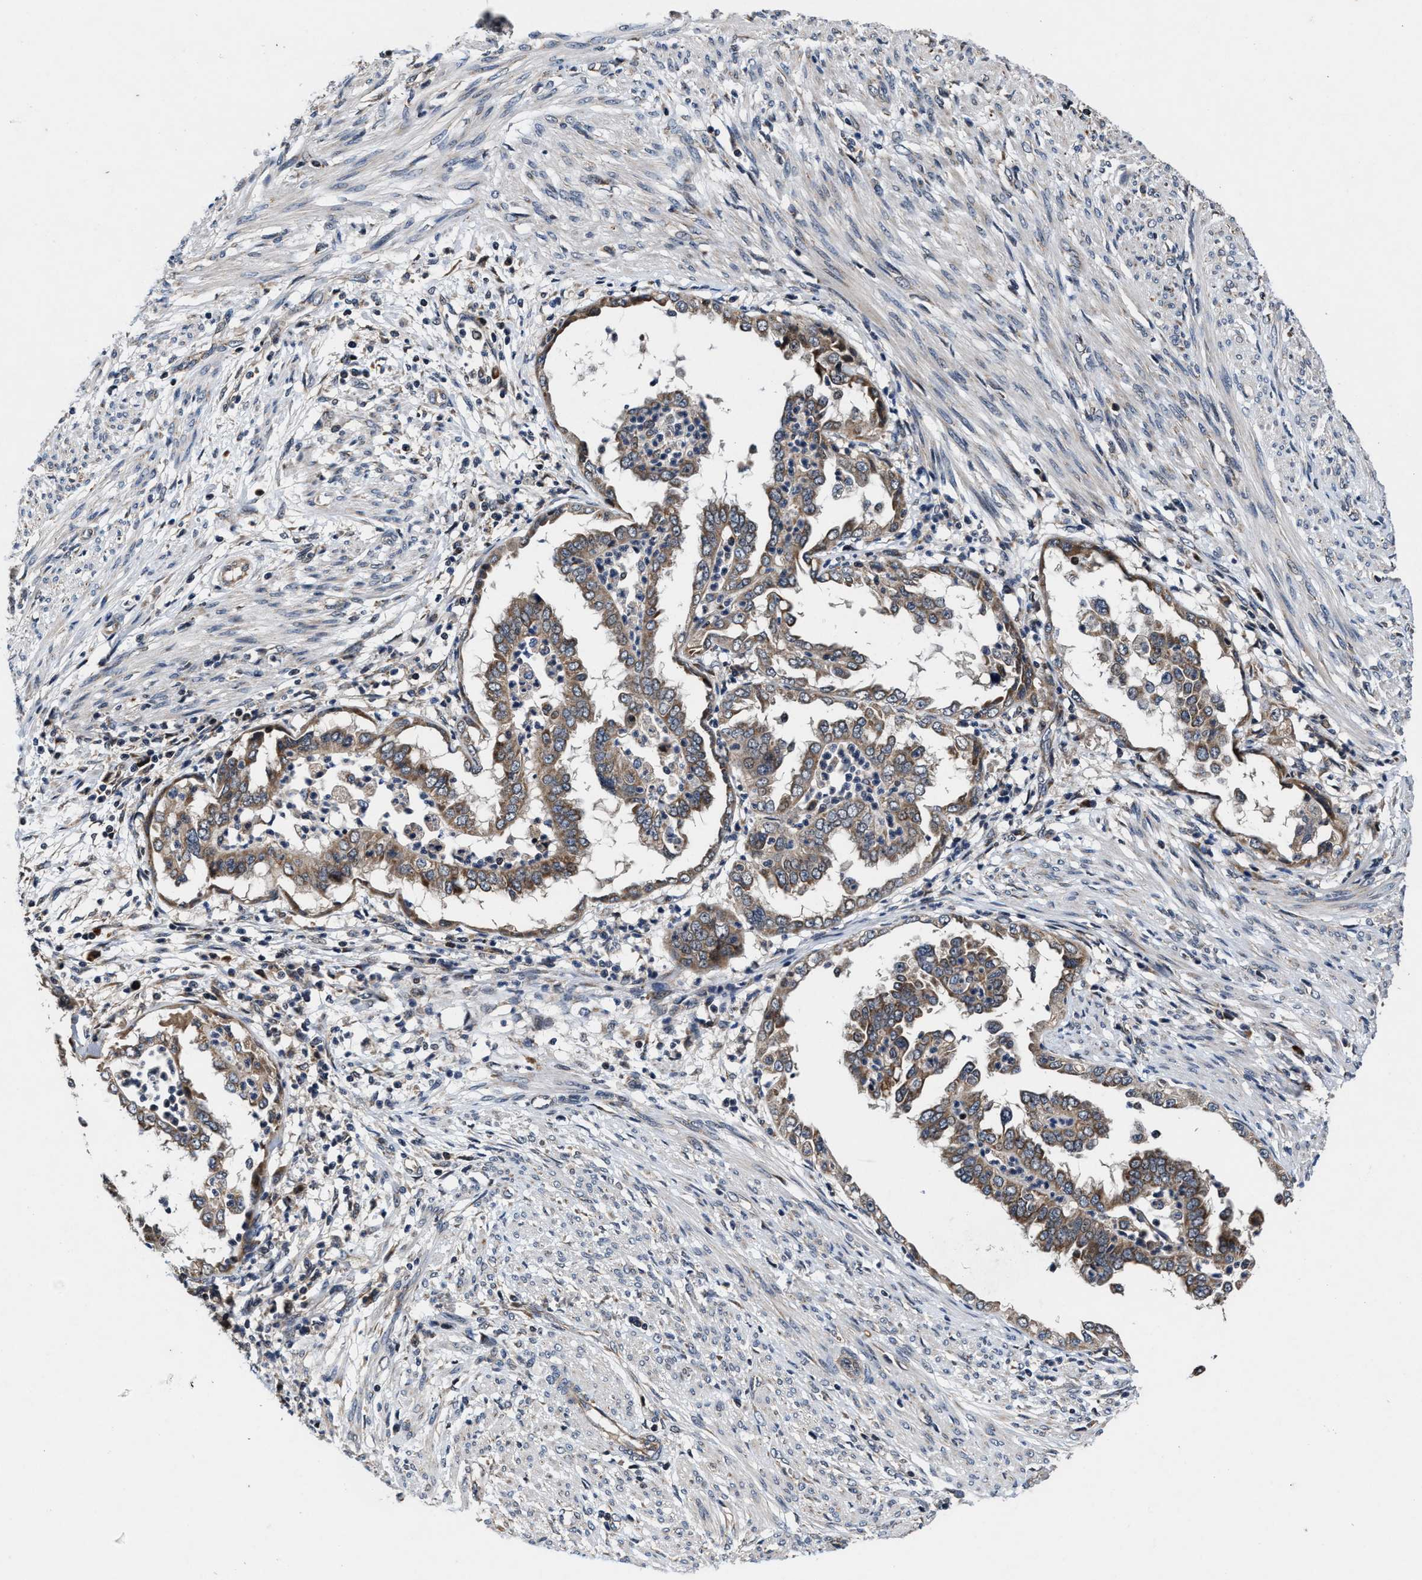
{"staining": {"intensity": "moderate", "quantity": ">75%", "location": "cytoplasmic/membranous"}, "tissue": "endometrial cancer", "cell_type": "Tumor cells", "image_type": "cancer", "snomed": [{"axis": "morphology", "description": "Adenocarcinoma, NOS"}, {"axis": "topography", "description": "Endometrium"}], "caption": "The photomicrograph displays a brown stain indicating the presence of a protein in the cytoplasmic/membranous of tumor cells in adenocarcinoma (endometrial).", "gene": "TMEM53", "patient": {"sex": "female", "age": 85}}